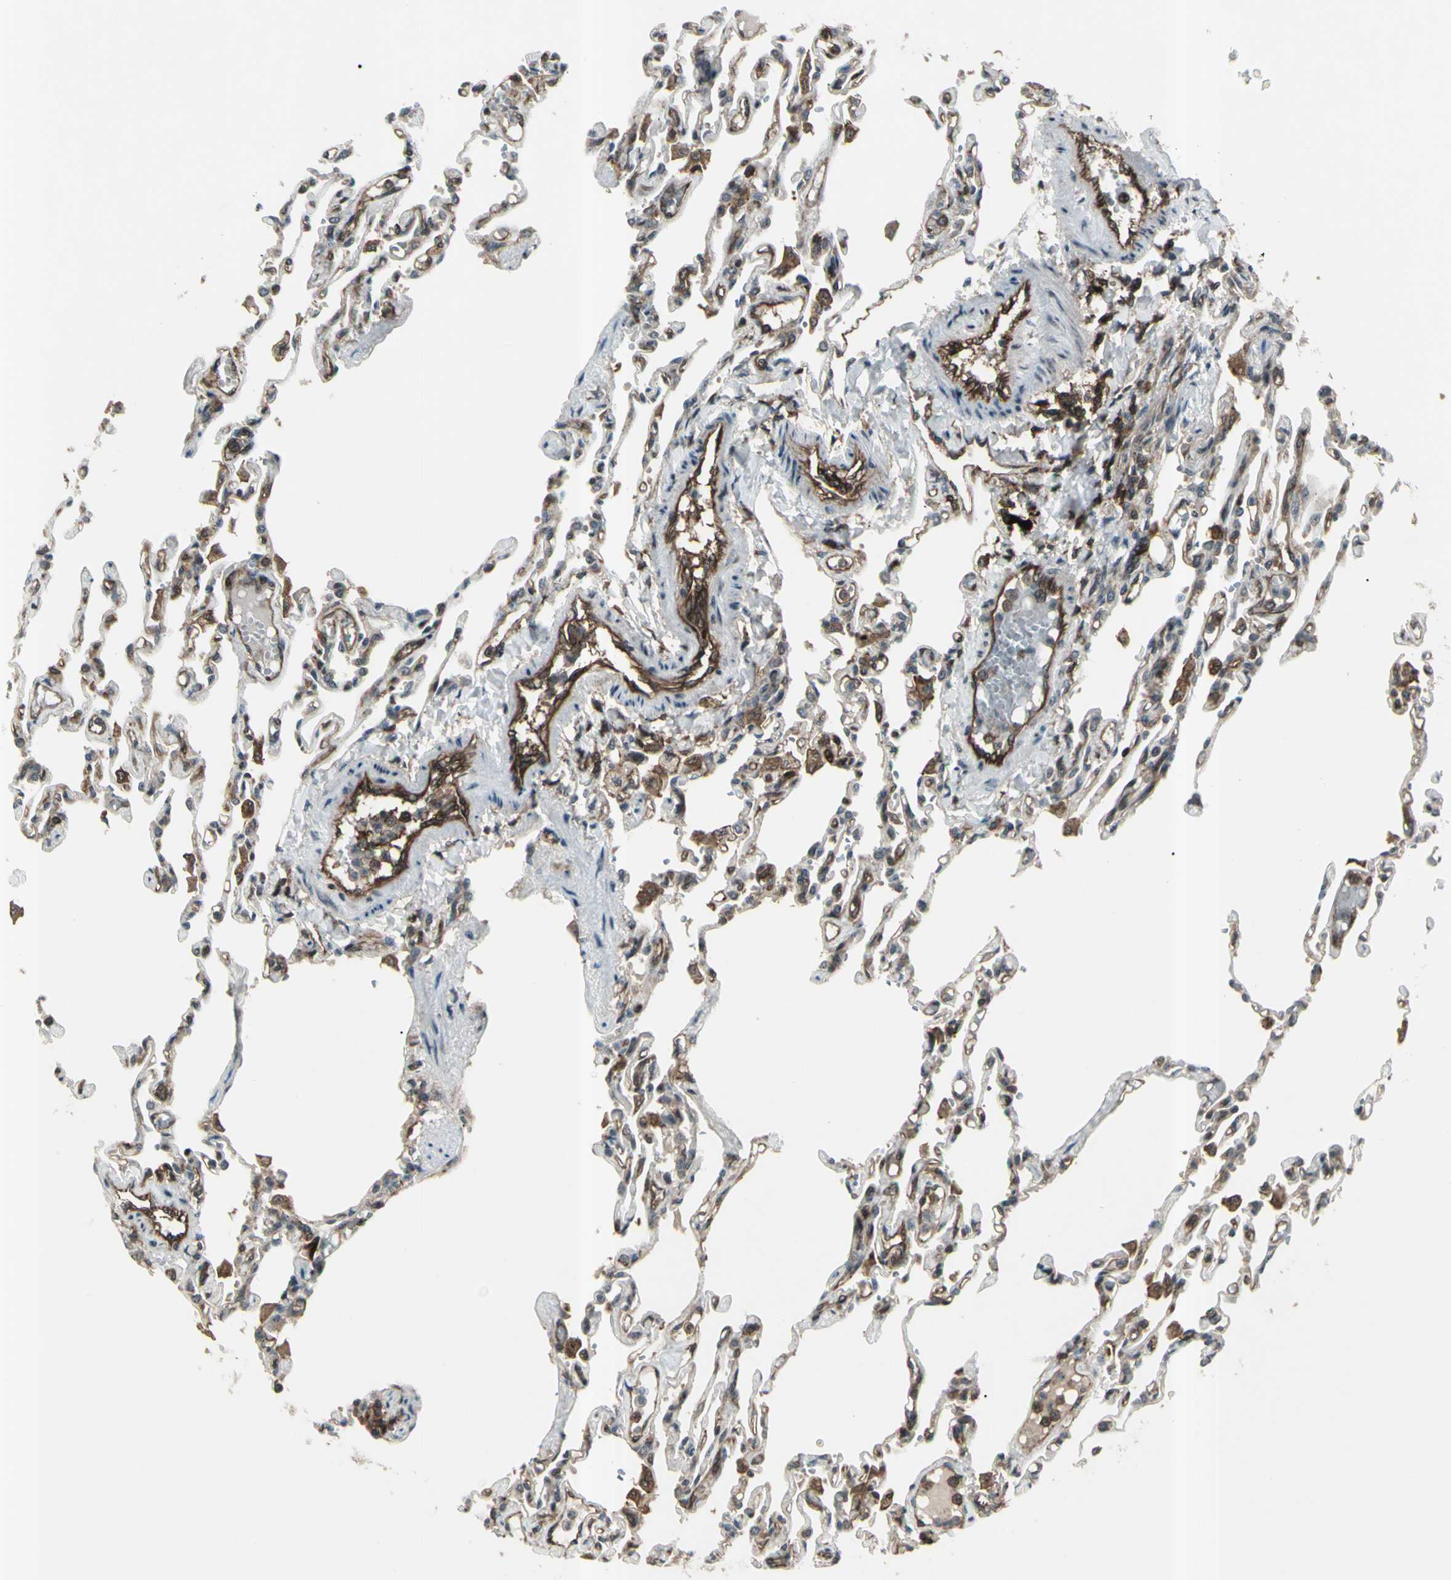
{"staining": {"intensity": "weak", "quantity": "25%-75%", "location": "cytoplasmic/membranous"}, "tissue": "lung", "cell_type": "Alveolar cells", "image_type": "normal", "snomed": [{"axis": "morphology", "description": "Normal tissue, NOS"}, {"axis": "topography", "description": "Lung"}], "caption": "A micrograph showing weak cytoplasmic/membranous positivity in approximately 25%-75% of alveolar cells in normal lung, as visualized by brown immunohistochemical staining.", "gene": "FXYD5", "patient": {"sex": "male", "age": 21}}